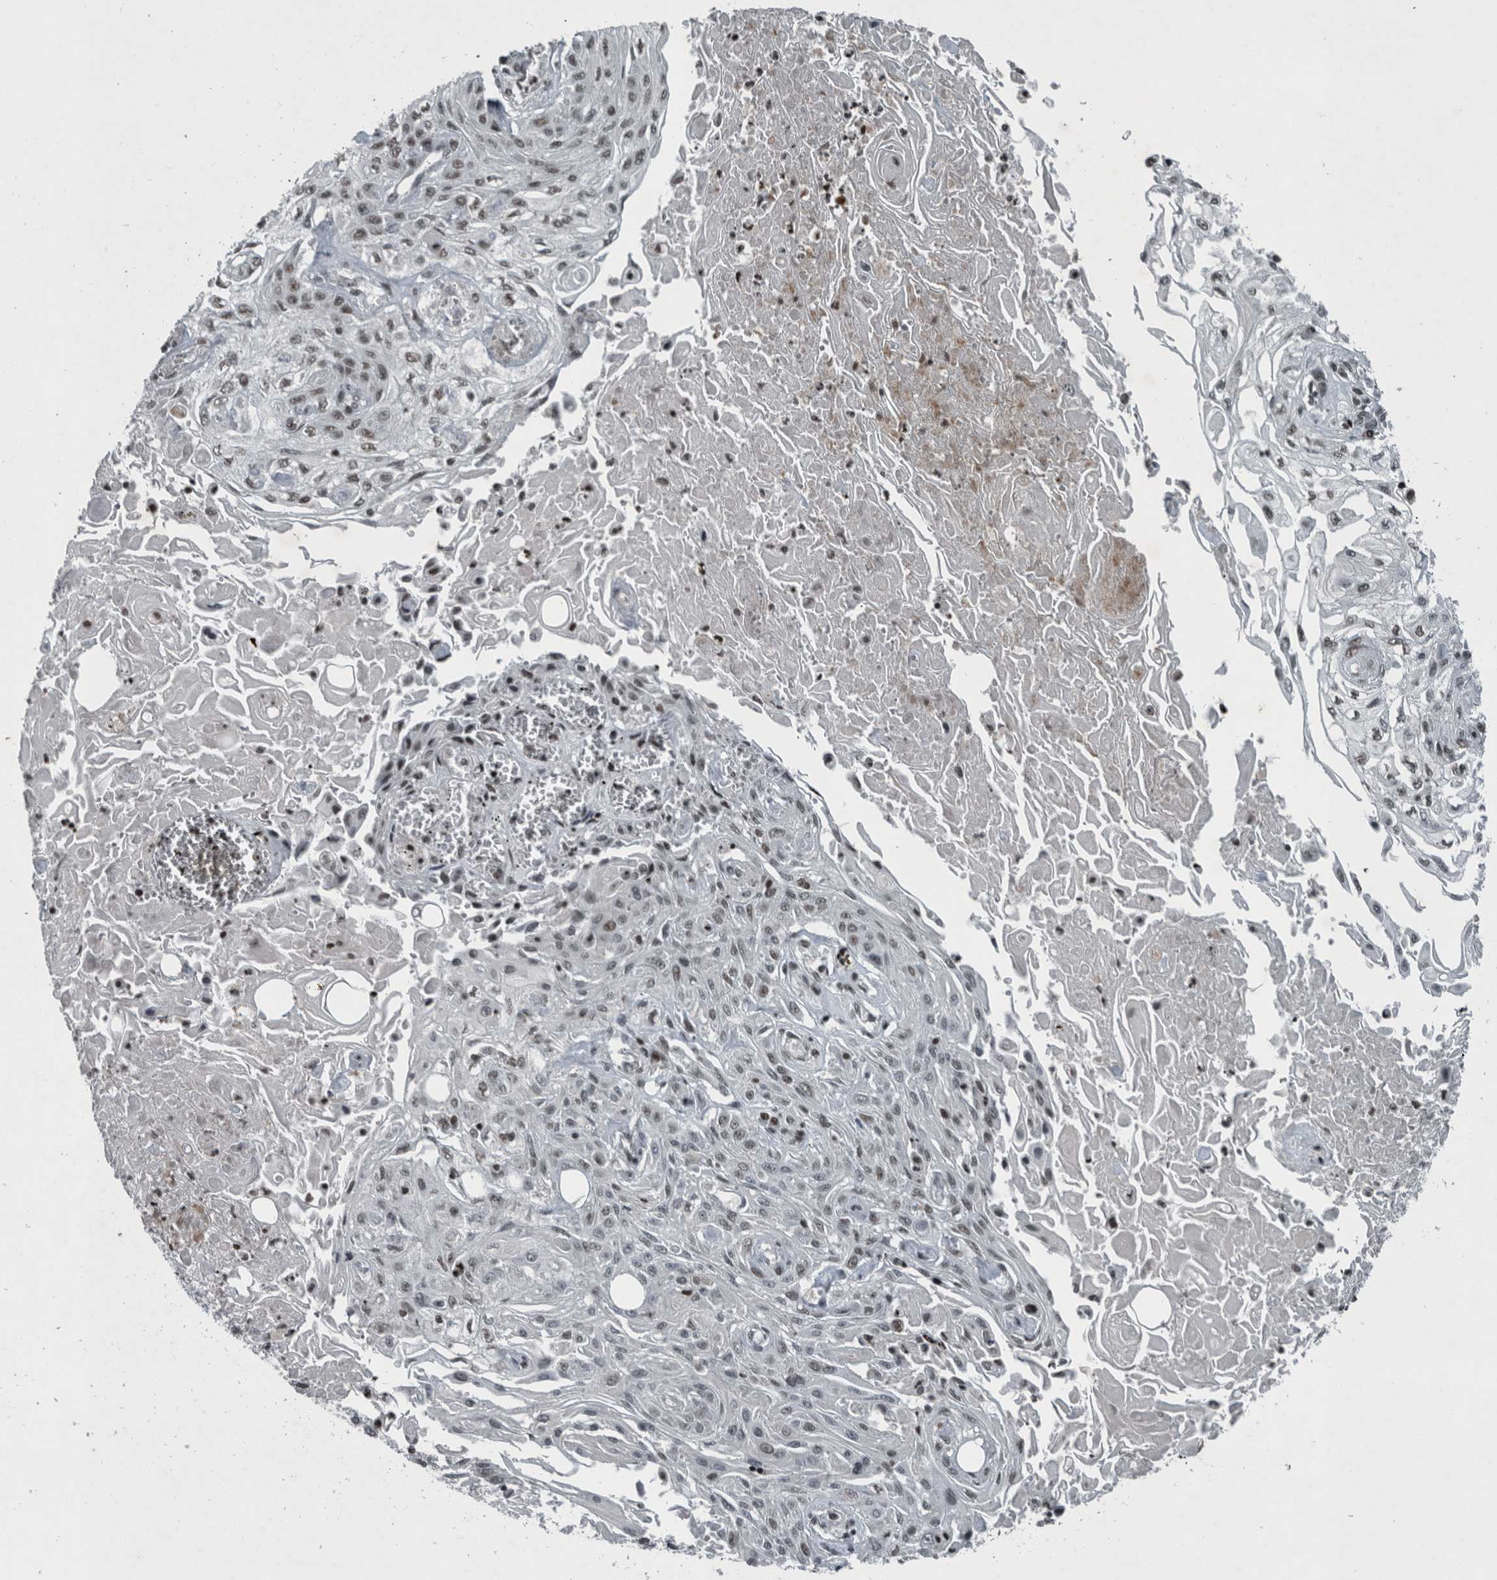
{"staining": {"intensity": "weak", "quantity": ">75%", "location": "nuclear"}, "tissue": "skin cancer", "cell_type": "Tumor cells", "image_type": "cancer", "snomed": [{"axis": "morphology", "description": "Squamous cell carcinoma, NOS"}, {"axis": "morphology", "description": "Squamous cell carcinoma, metastatic, NOS"}, {"axis": "topography", "description": "Skin"}, {"axis": "topography", "description": "Lymph node"}], "caption": "Immunohistochemistry (DAB (3,3'-diaminobenzidine)) staining of skin cancer shows weak nuclear protein expression in approximately >75% of tumor cells.", "gene": "UNC50", "patient": {"sex": "male", "age": 75}}